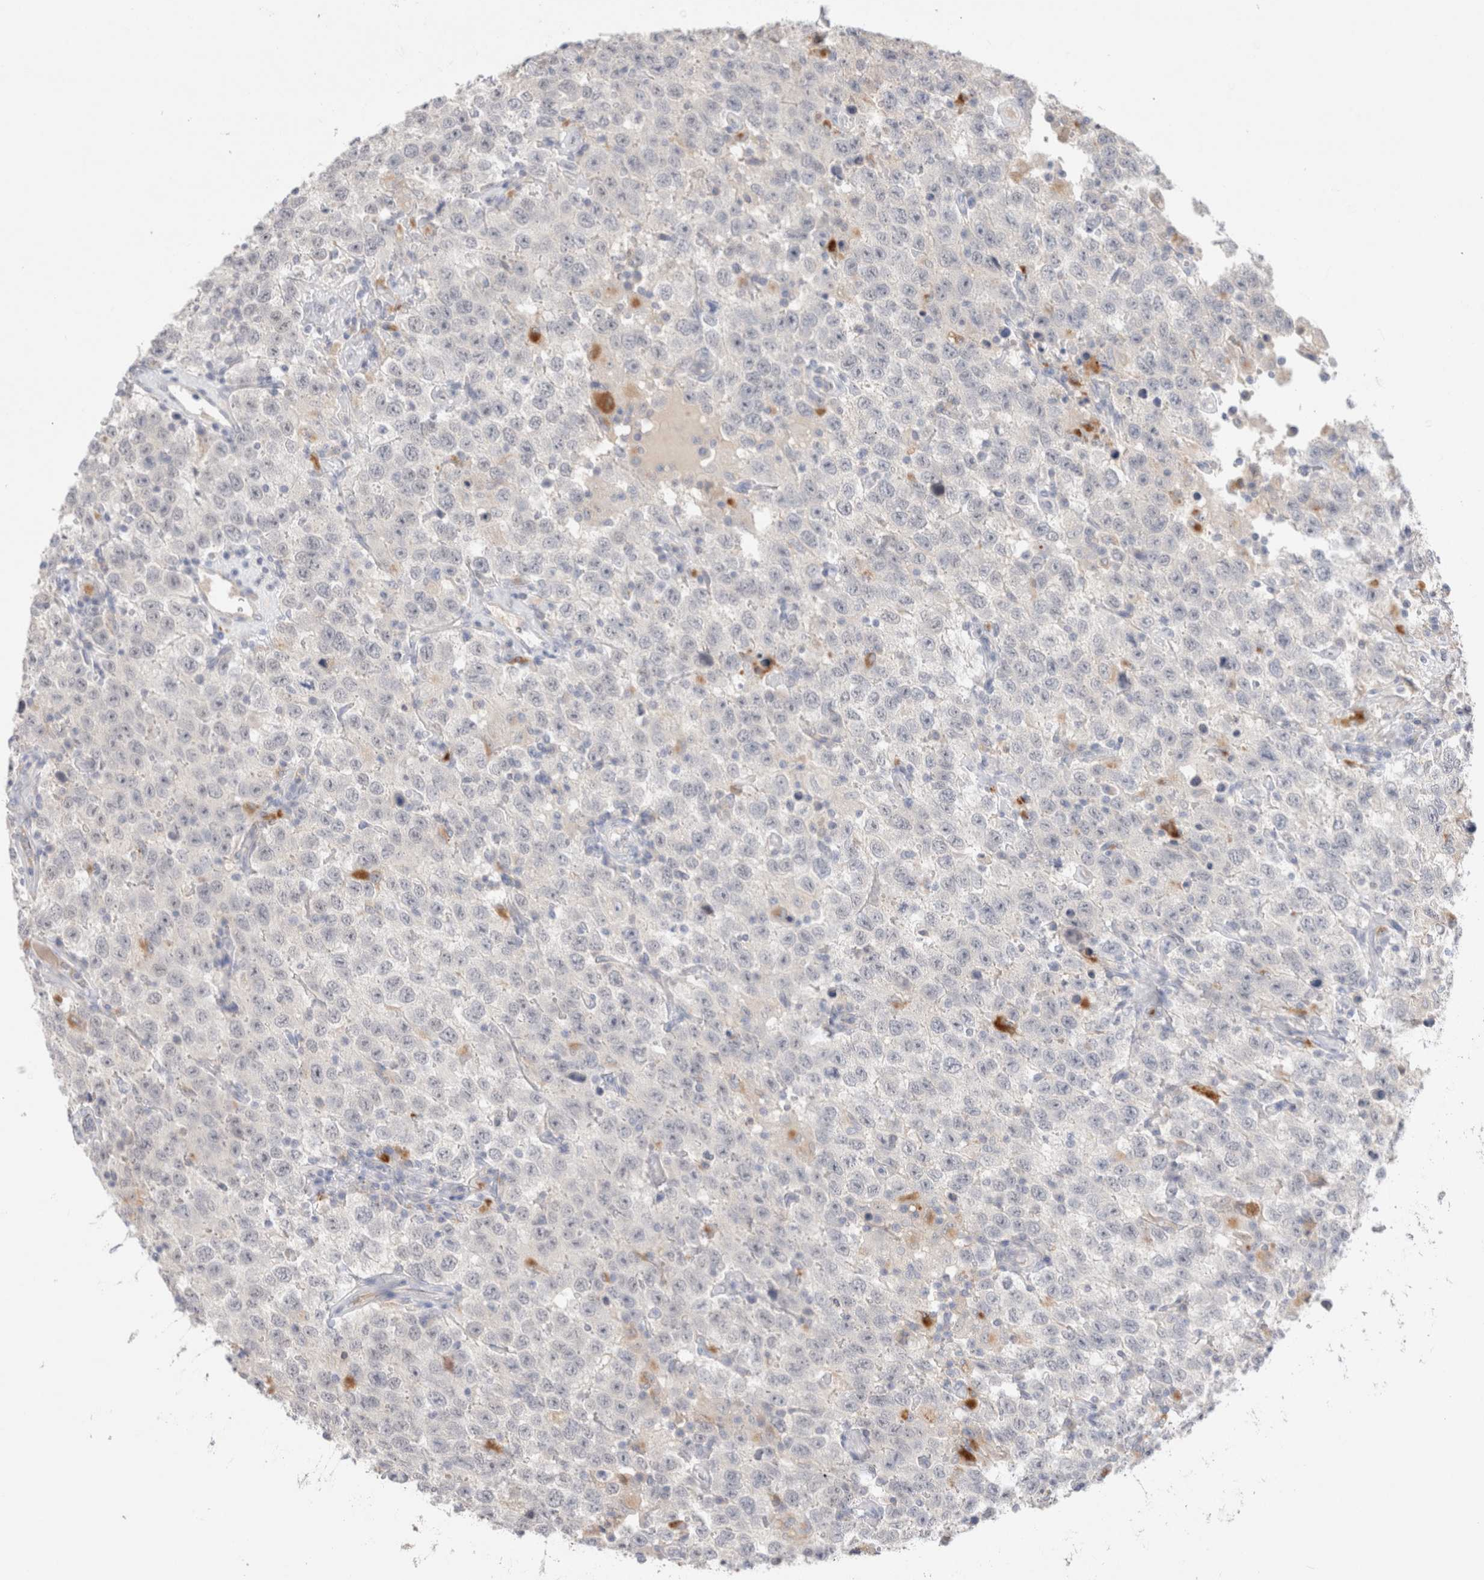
{"staining": {"intensity": "negative", "quantity": "none", "location": "none"}, "tissue": "testis cancer", "cell_type": "Tumor cells", "image_type": "cancer", "snomed": [{"axis": "morphology", "description": "Seminoma, NOS"}, {"axis": "topography", "description": "Testis"}], "caption": "An immunohistochemistry (IHC) histopathology image of testis cancer (seminoma) is shown. There is no staining in tumor cells of testis cancer (seminoma).", "gene": "HPGDS", "patient": {"sex": "male", "age": 41}}